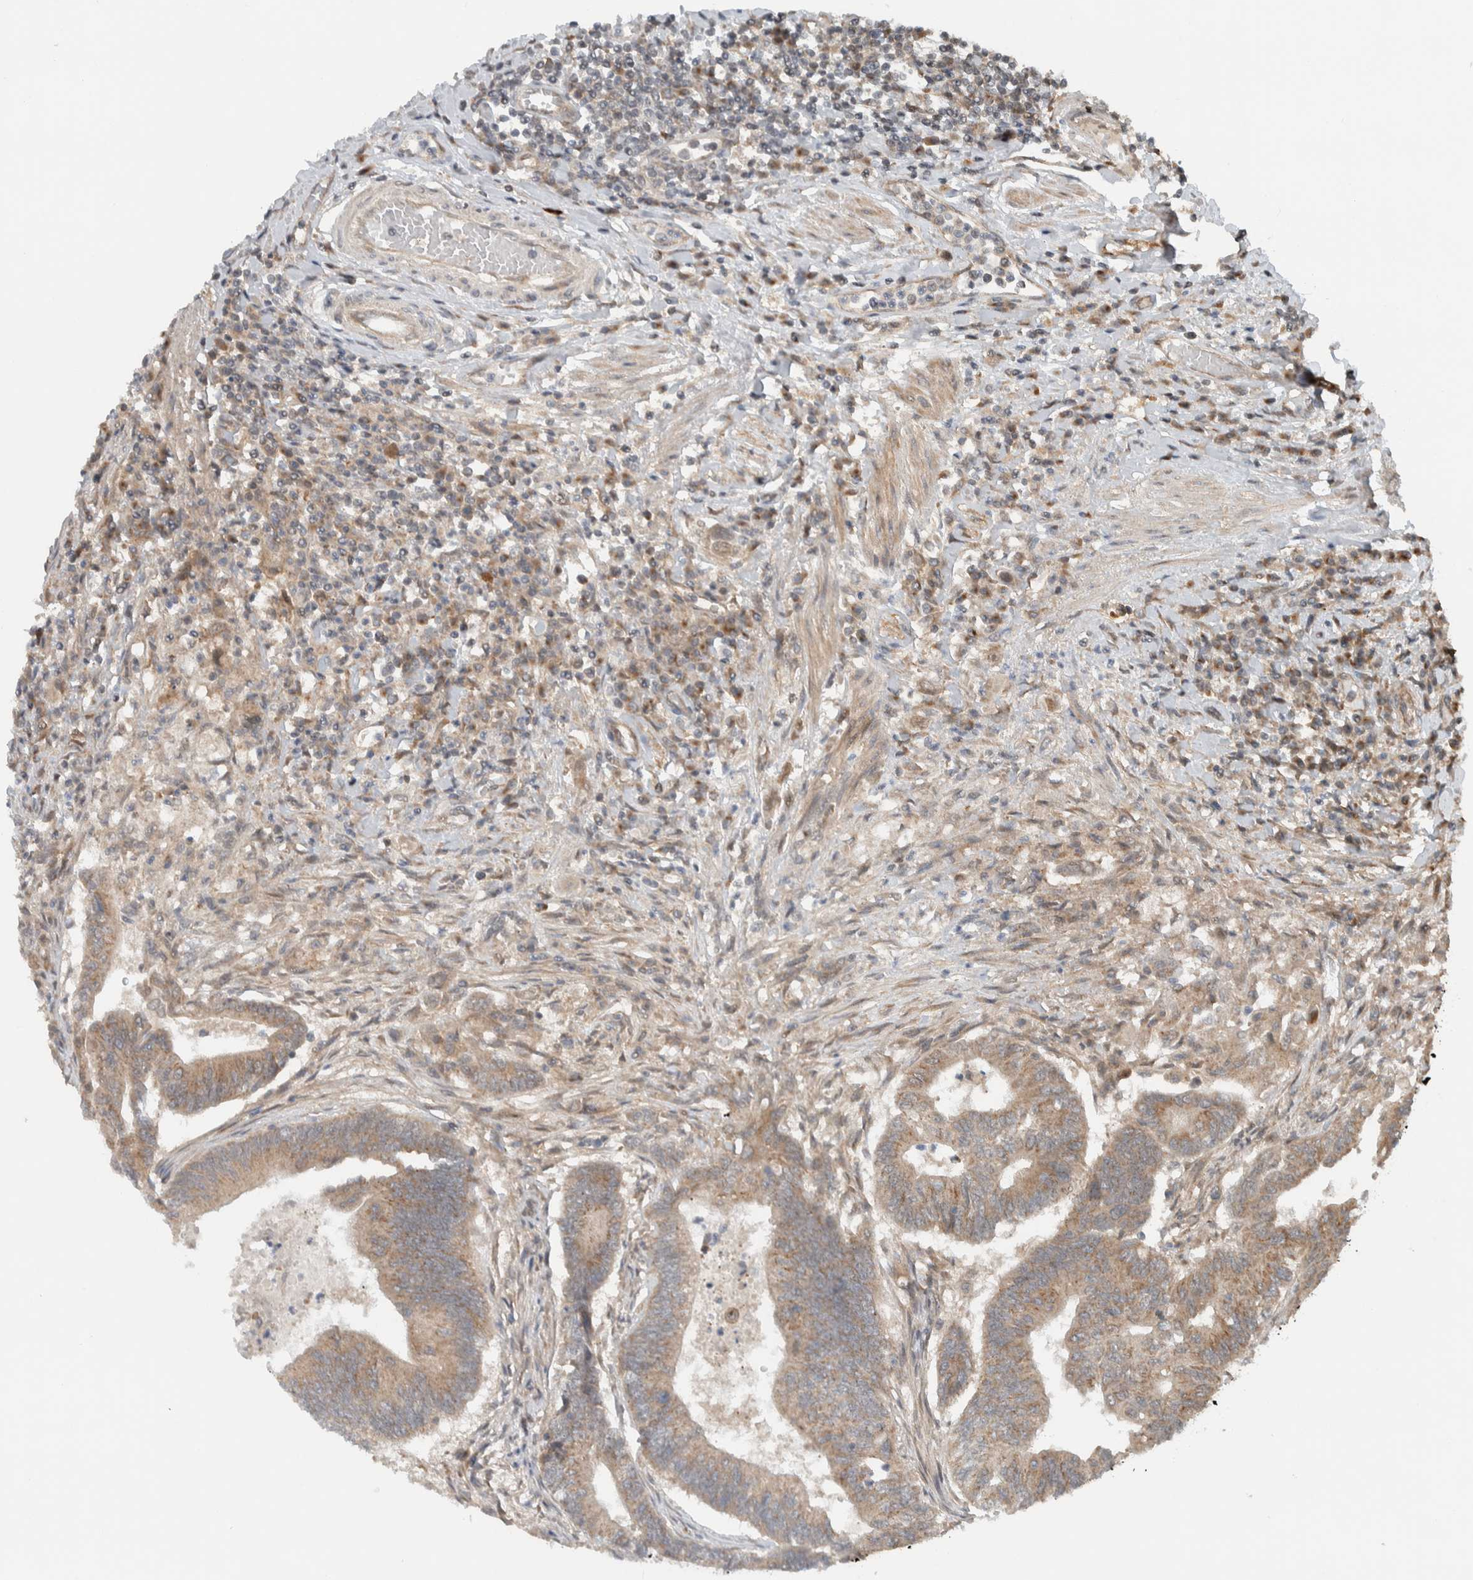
{"staining": {"intensity": "weak", "quantity": ">75%", "location": "cytoplasmic/membranous"}, "tissue": "colorectal cancer", "cell_type": "Tumor cells", "image_type": "cancer", "snomed": [{"axis": "morphology", "description": "Adenoma, NOS"}, {"axis": "morphology", "description": "Adenocarcinoma, NOS"}, {"axis": "topography", "description": "Colon"}], "caption": "Human colorectal cancer (adenoma) stained with a protein marker reveals weak staining in tumor cells.", "gene": "KLHL6", "patient": {"sex": "male", "age": 79}}